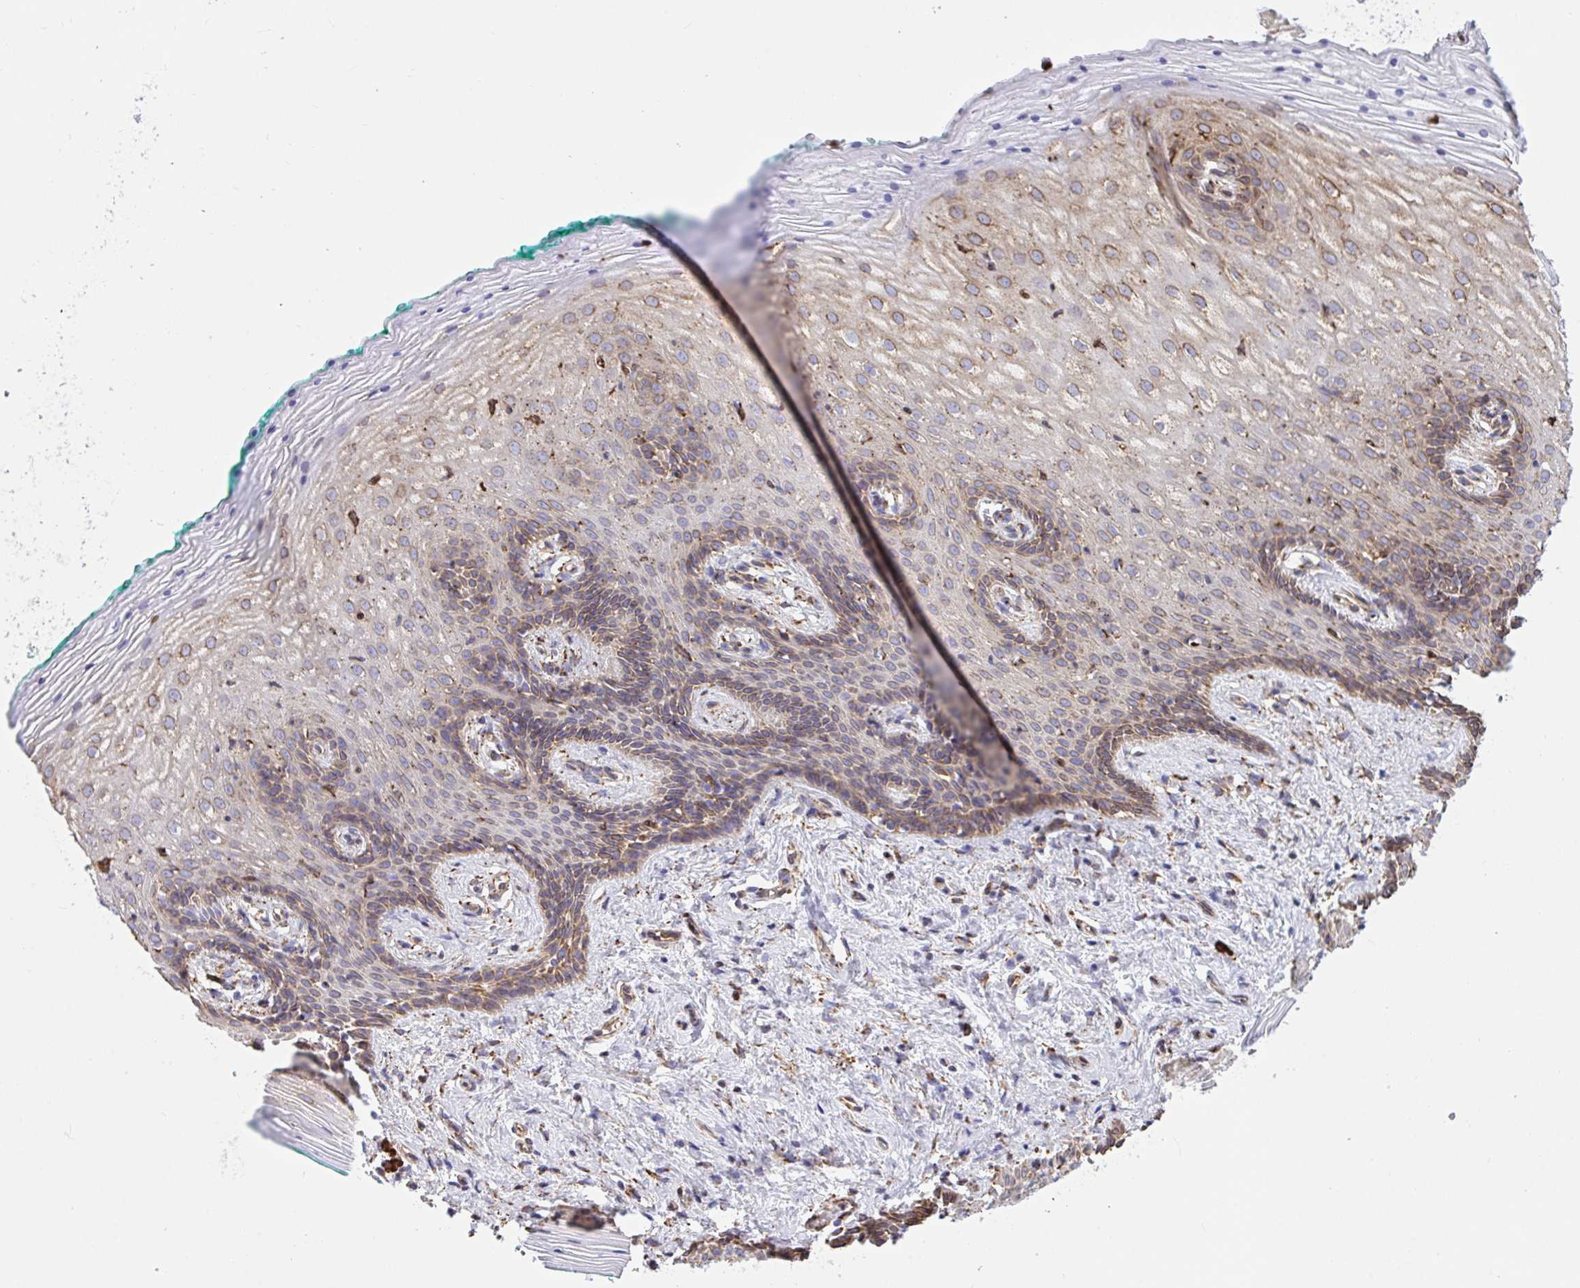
{"staining": {"intensity": "moderate", "quantity": "25%-75%", "location": "cytoplasmic/membranous"}, "tissue": "vagina", "cell_type": "Squamous epithelial cells", "image_type": "normal", "snomed": [{"axis": "morphology", "description": "Normal tissue, NOS"}, {"axis": "topography", "description": "Vagina"}], "caption": "Immunohistochemical staining of benign vagina displays 25%-75% levels of moderate cytoplasmic/membranous protein positivity in about 25%-75% of squamous epithelial cells.", "gene": "CLGN", "patient": {"sex": "female", "age": 45}}